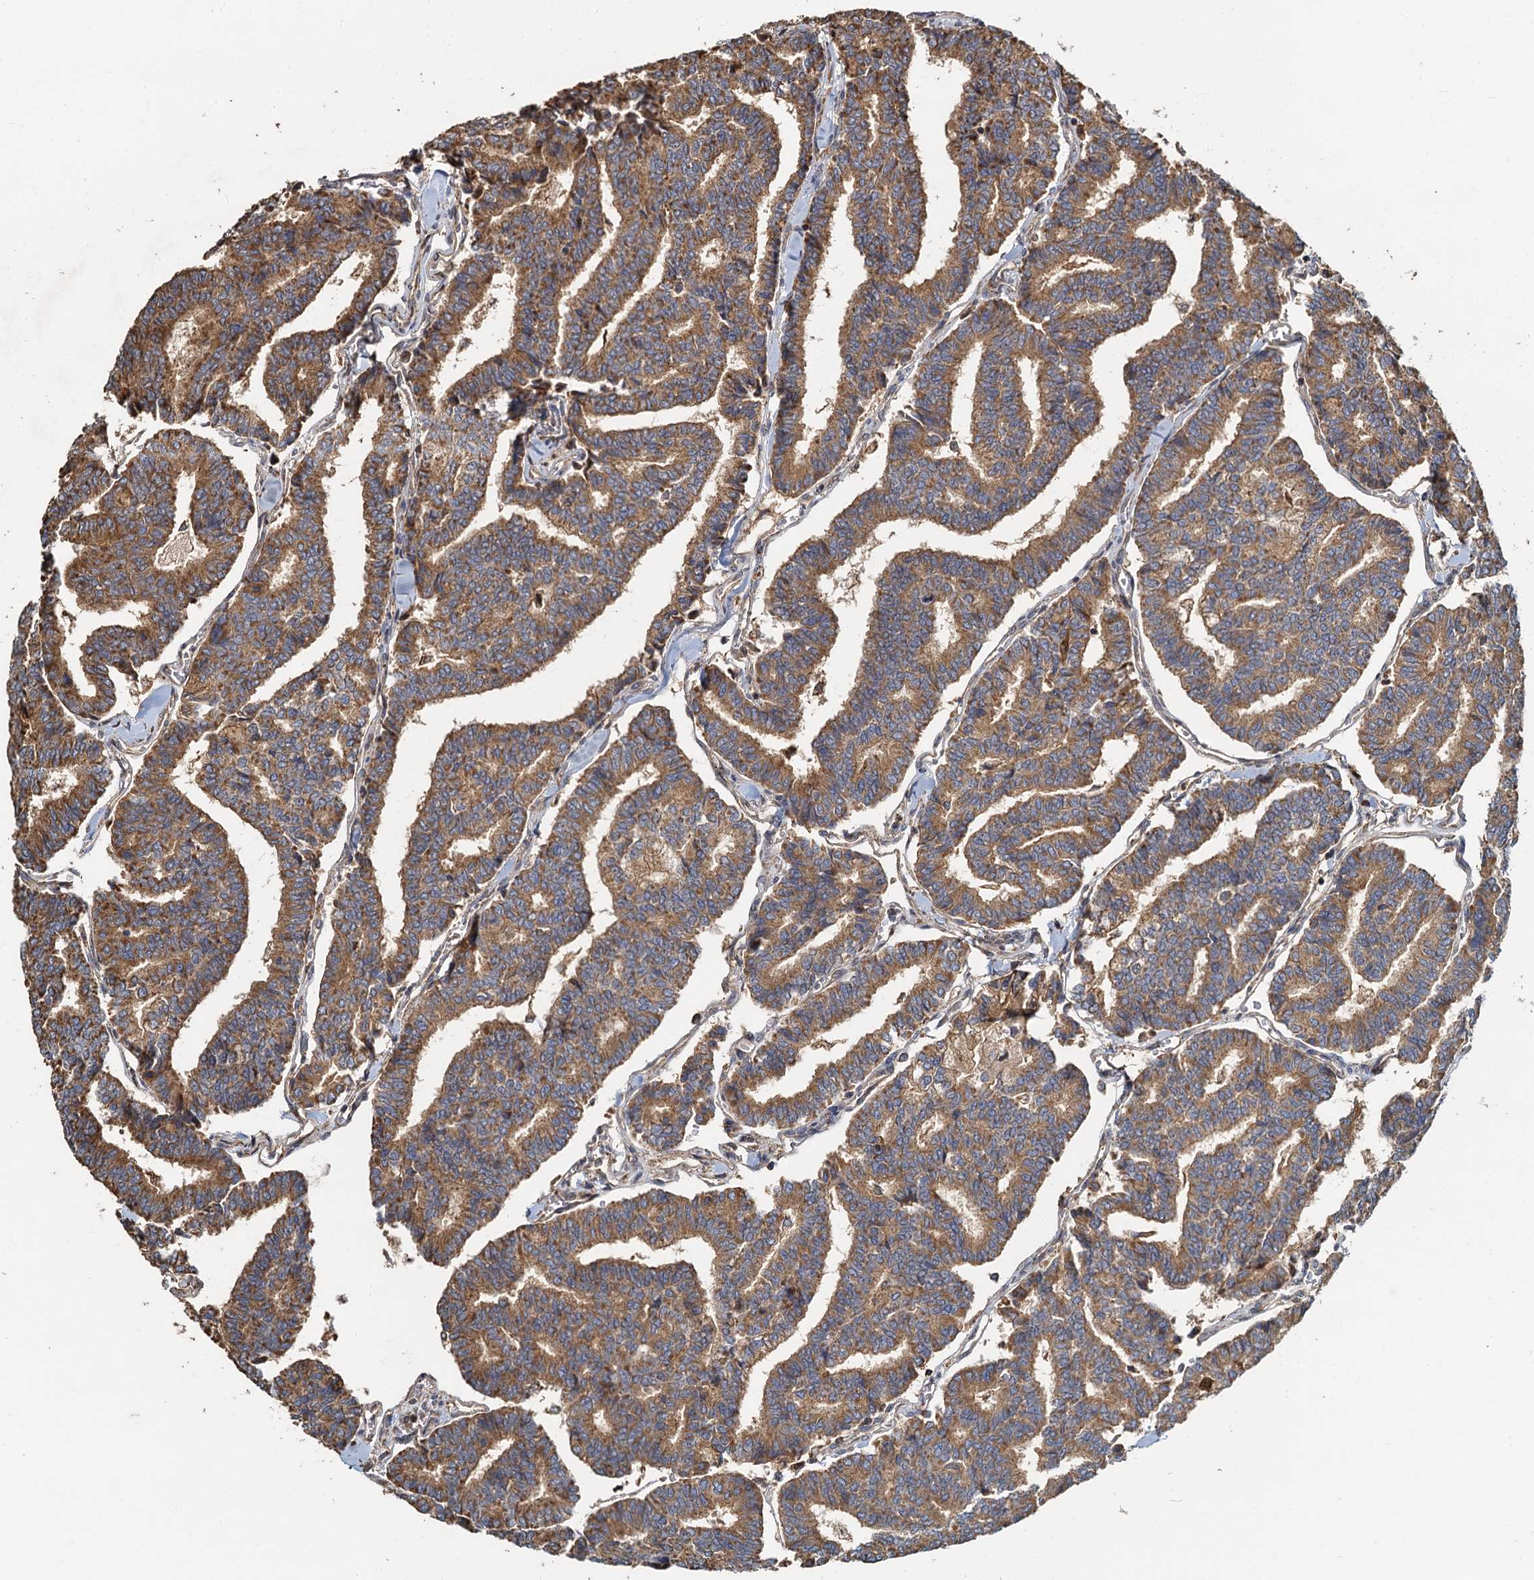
{"staining": {"intensity": "moderate", "quantity": ">75%", "location": "cytoplasmic/membranous"}, "tissue": "thyroid cancer", "cell_type": "Tumor cells", "image_type": "cancer", "snomed": [{"axis": "morphology", "description": "Papillary adenocarcinoma, NOS"}, {"axis": "topography", "description": "Thyroid gland"}], "caption": "Immunohistochemical staining of human thyroid papillary adenocarcinoma reveals medium levels of moderate cytoplasmic/membranous protein expression in about >75% of tumor cells.", "gene": "SDS", "patient": {"sex": "female", "age": 35}}